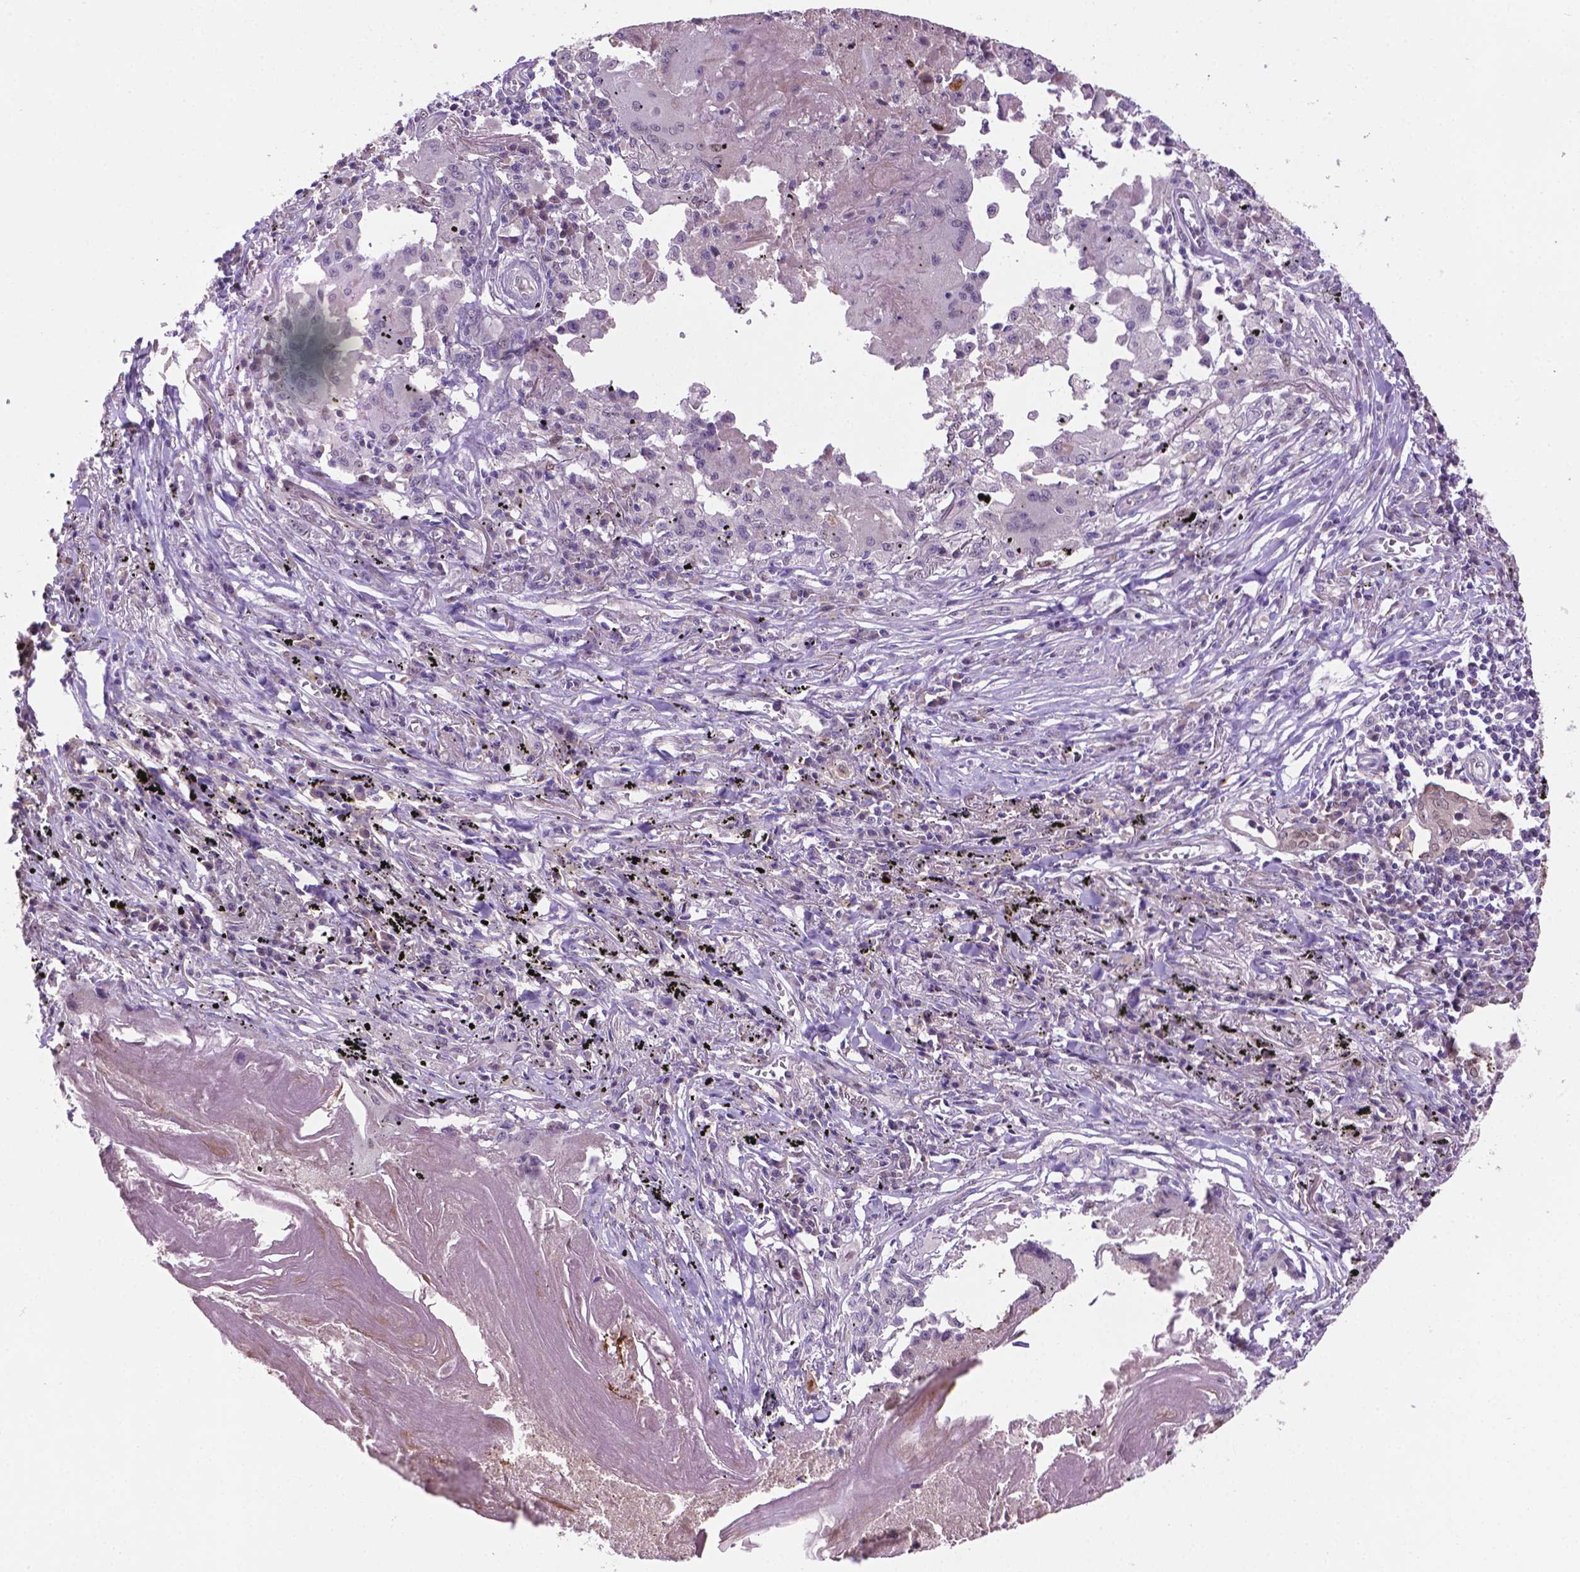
{"staining": {"intensity": "negative", "quantity": "none", "location": "none"}, "tissue": "lung cancer", "cell_type": "Tumor cells", "image_type": "cancer", "snomed": [{"axis": "morphology", "description": "Squamous cell carcinoma, NOS"}, {"axis": "topography", "description": "Lung"}], "caption": "Immunohistochemistry photomicrograph of neoplastic tissue: human lung cancer stained with DAB demonstrates no significant protein positivity in tumor cells.", "gene": "IRF6", "patient": {"sex": "male", "age": 78}}